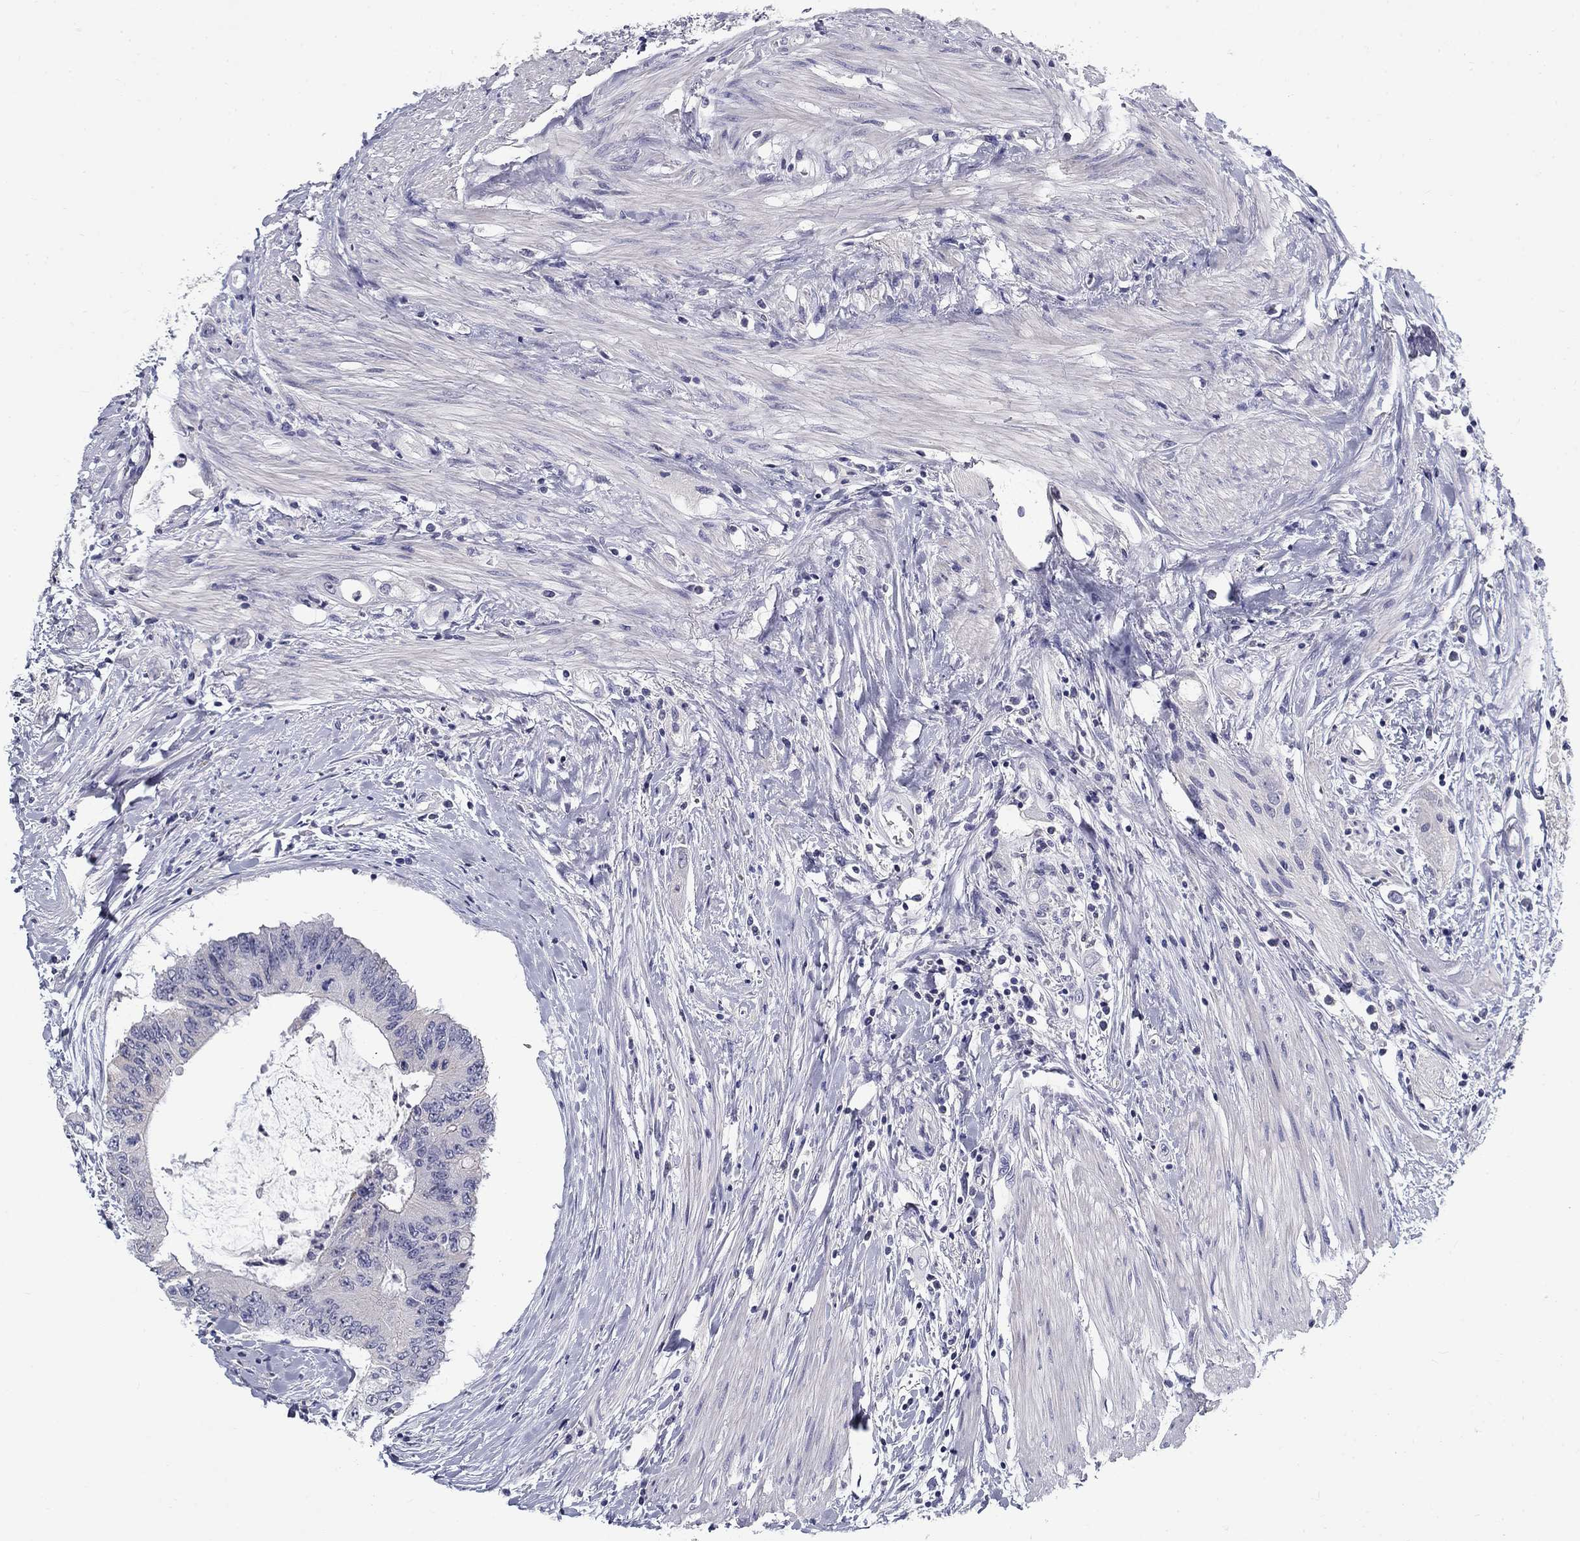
{"staining": {"intensity": "negative", "quantity": "none", "location": "none"}, "tissue": "colorectal cancer", "cell_type": "Tumor cells", "image_type": "cancer", "snomed": [{"axis": "morphology", "description": "Adenocarcinoma, NOS"}, {"axis": "topography", "description": "Rectum"}], "caption": "This is an immunohistochemistry (IHC) histopathology image of human adenocarcinoma (colorectal). There is no expression in tumor cells.", "gene": "GUCA1A", "patient": {"sex": "male", "age": 59}}